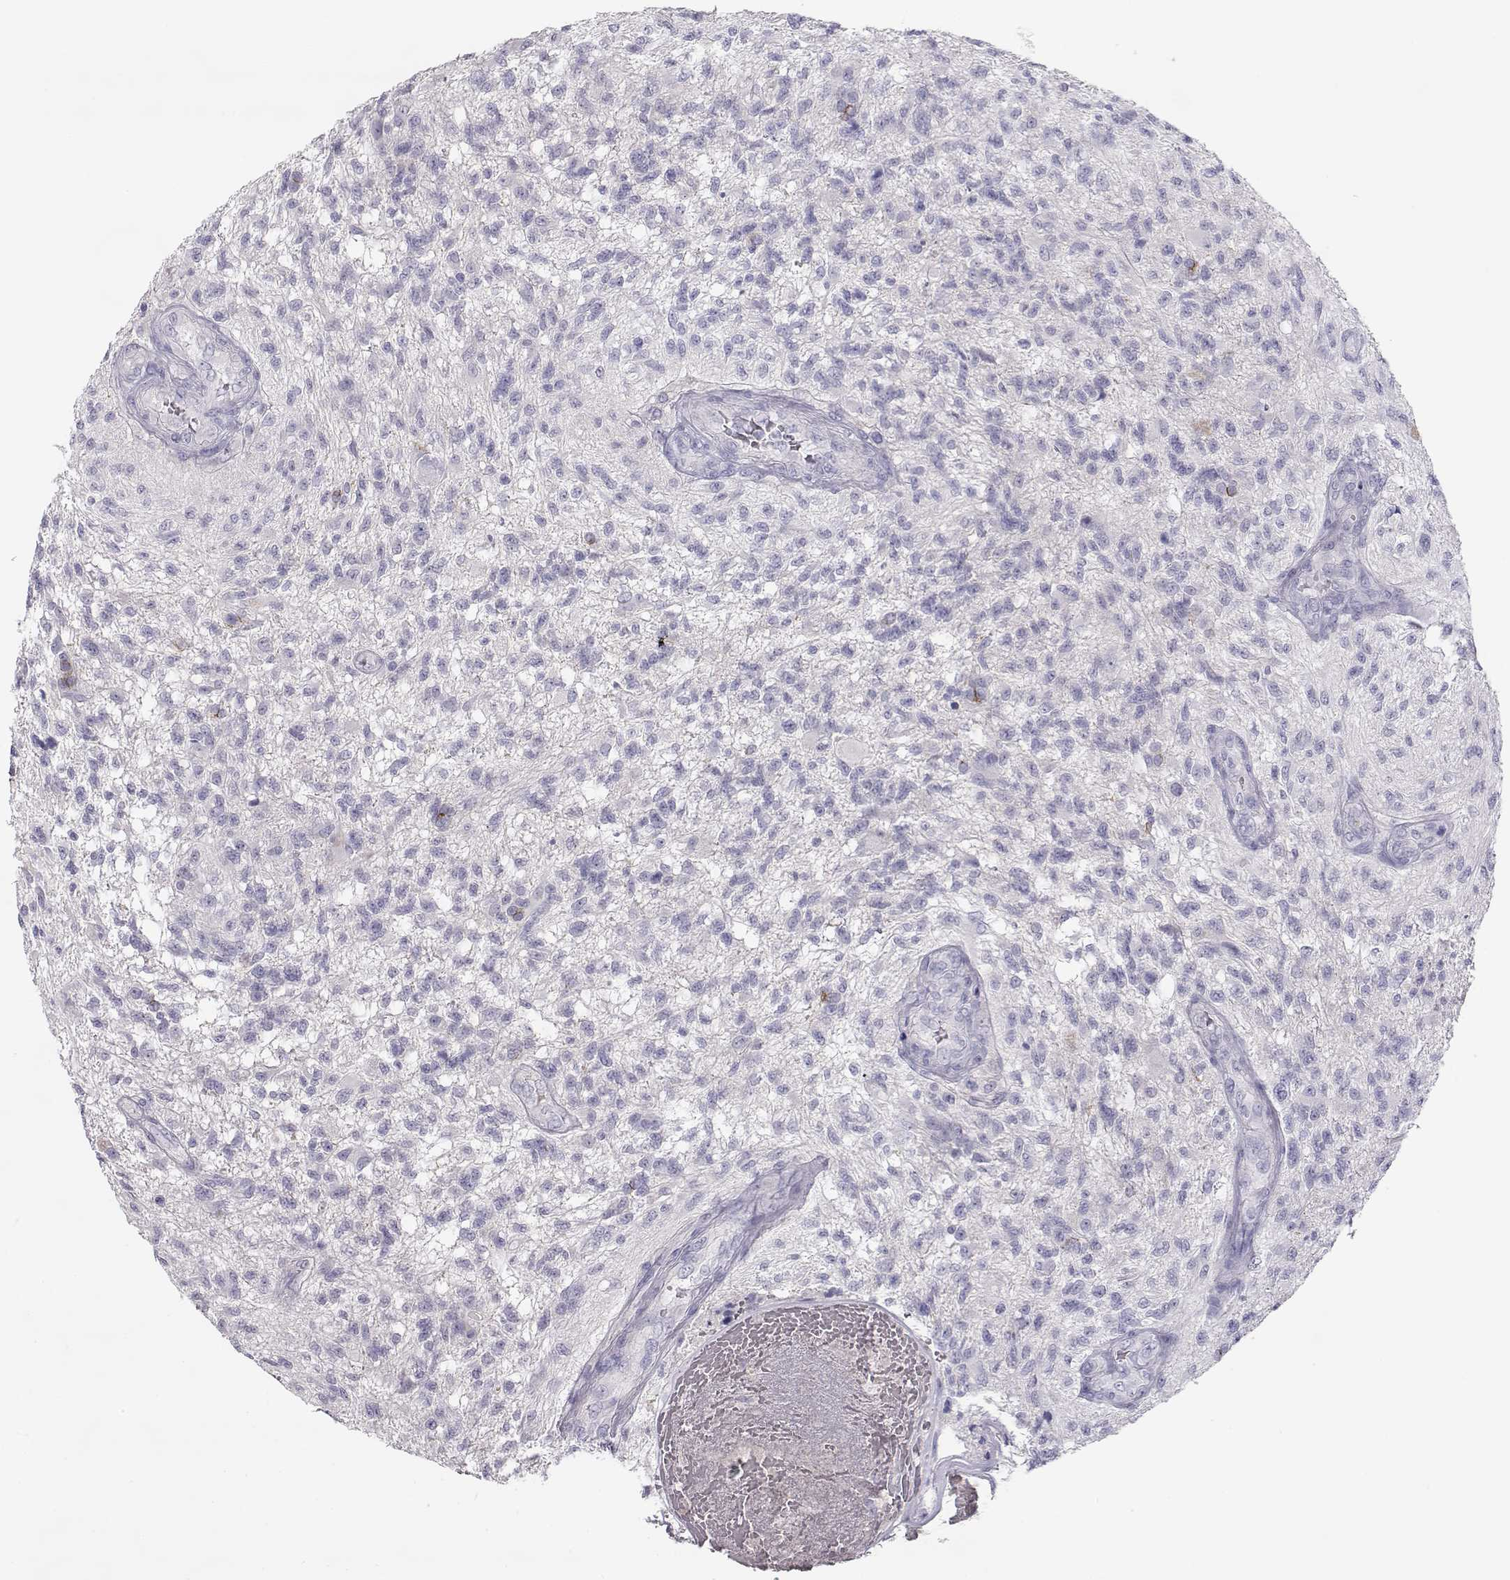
{"staining": {"intensity": "negative", "quantity": "none", "location": "none"}, "tissue": "glioma", "cell_type": "Tumor cells", "image_type": "cancer", "snomed": [{"axis": "morphology", "description": "Glioma, malignant, High grade"}, {"axis": "topography", "description": "Brain"}], "caption": "Immunohistochemistry (IHC) of malignant glioma (high-grade) demonstrates no expression in tumor cells.", "gene": "SLCO6A1", "patient": {"sex": "male", "age": 56}}